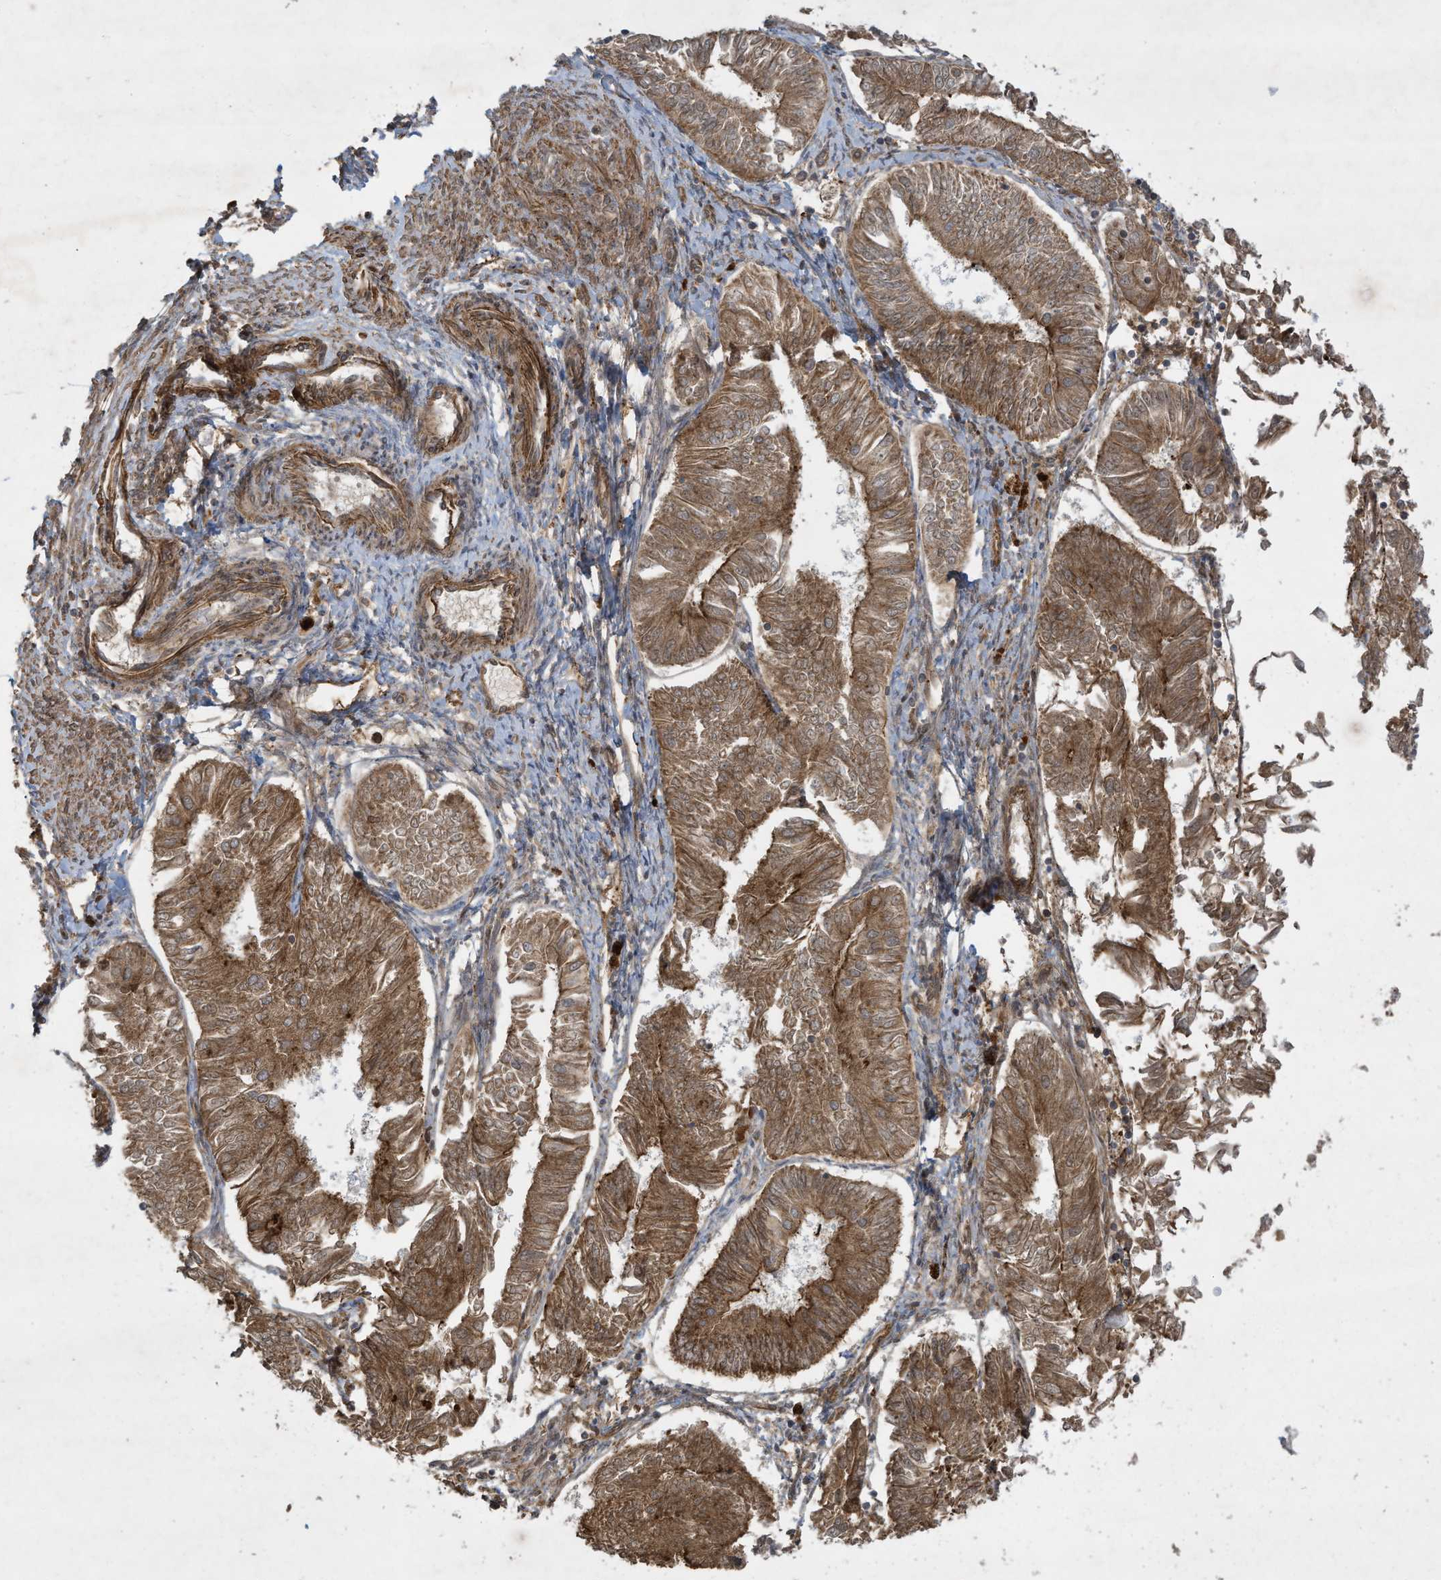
{"staining": {"intensity": "strong", "quantity": ">75%", "location": "cytoplasmic/membranous"}, "tissue": "endometrial cancer", "cell_type": "Tumor cells", "image_type": "cancer", "snomed": [{"axis": "morphology", "description": "Adenocarcinoma, NOS"}, {"axis": "topography", "description": "Endometrium"}], "caption": "Strong cytoplasmic/membranous protein positivity is identified in approximately >75% of tumor cells in endometrial cancer (adenocarcinoma).", "gene": "DDIT4", "patient": {"sex": "female", "age": 58}}